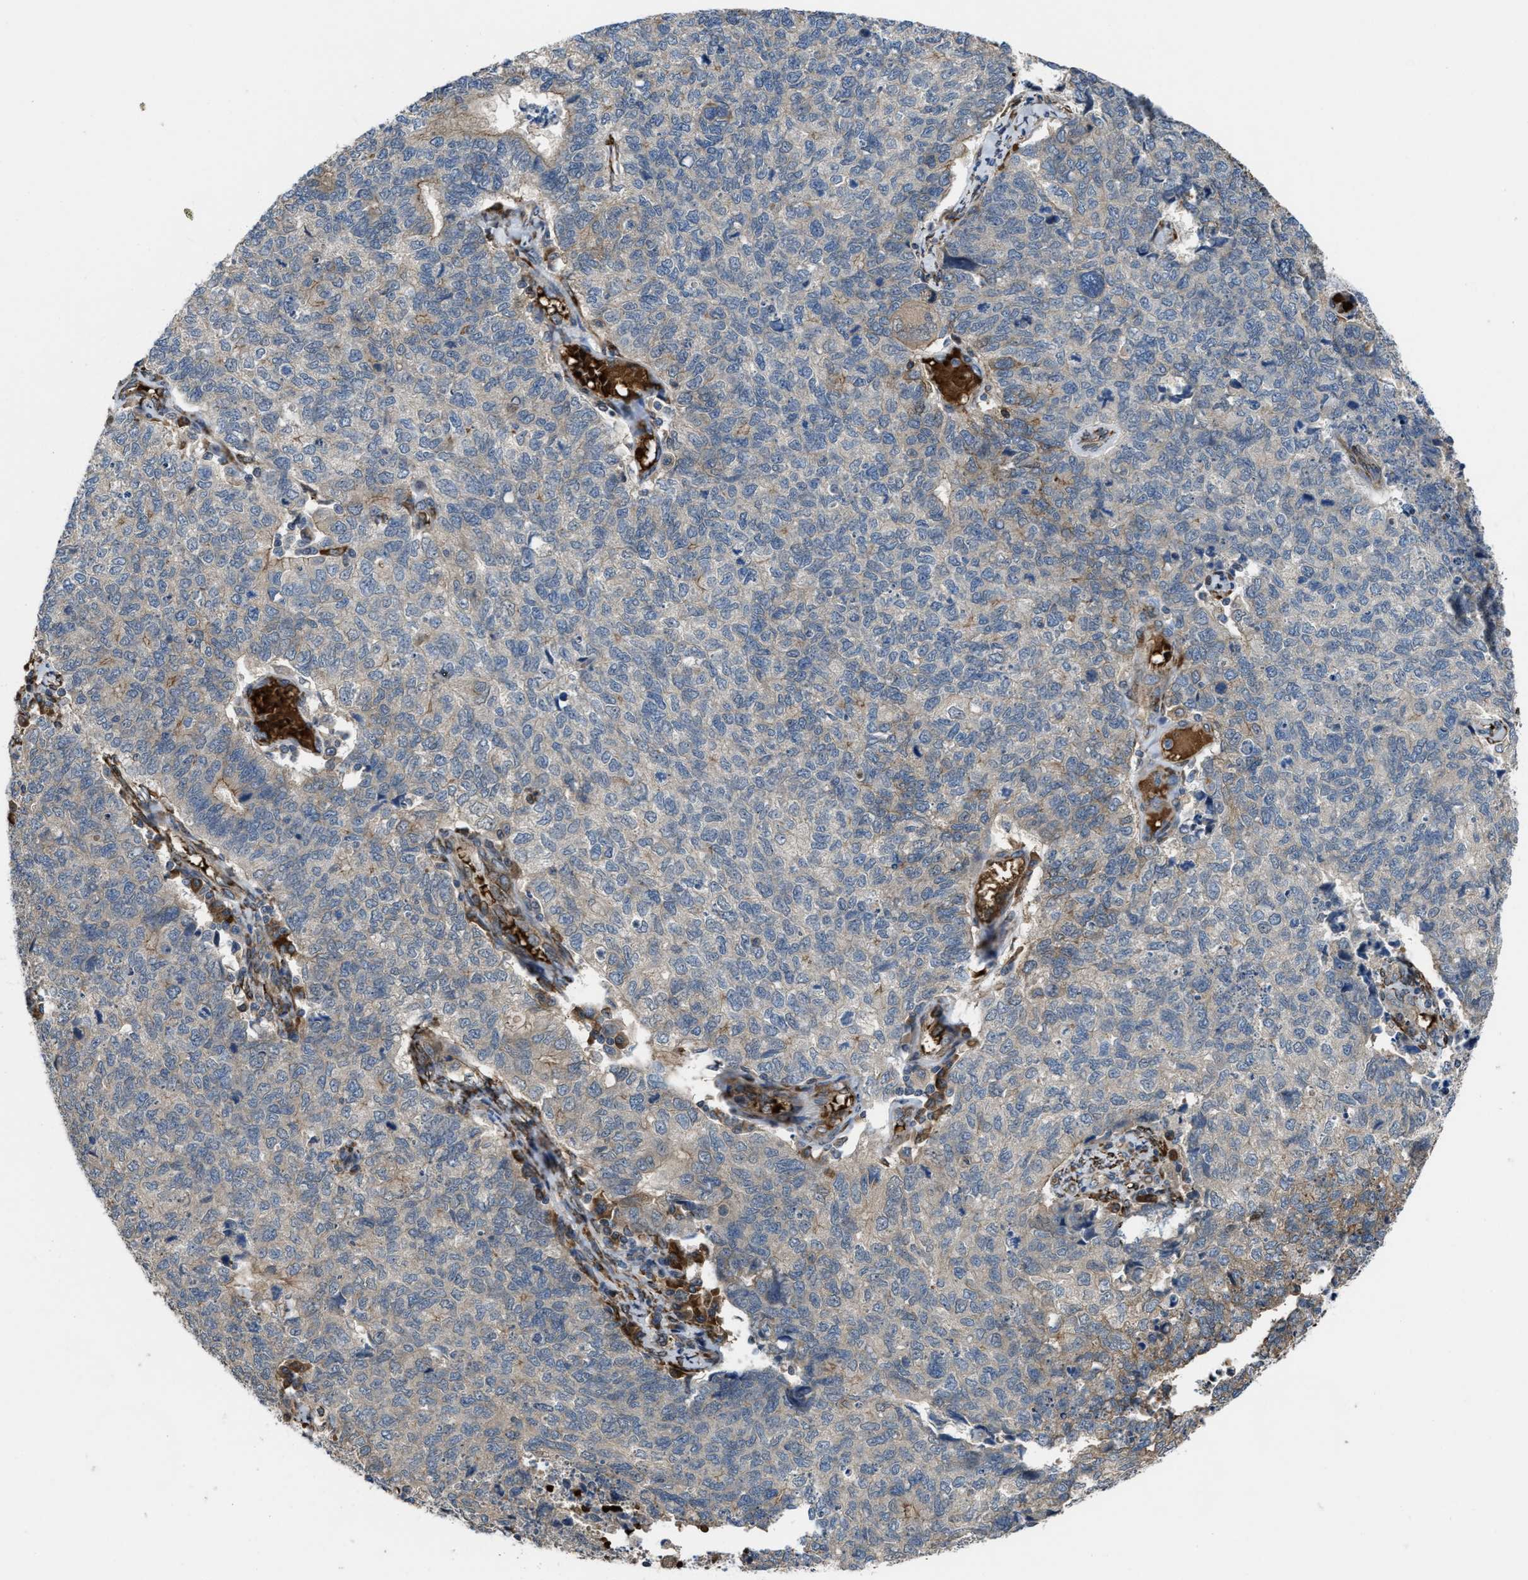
{"staining": {"intensity": "moderate", "quantity": "<25%", "location": "cytoplasmic/membranous"}, "tissue": "cervical cancer", "cell_type": "Tumor cells", "image_type": "cancer", "snomed": [{"axis": "morphology", "description": "Squamous cell carcinoma, NOS"}, {"axis": "topography", "description": "Cervix"}], "caption": "An image of cervical cancer stained for a protein displays moderate cytoplasmic/membranous brown staining in tumor cells. (DAB IHC with brightfield microscopy, high magnification).", "gene": "SELENOM", "patient": {"sex": "female", "age": 63}}